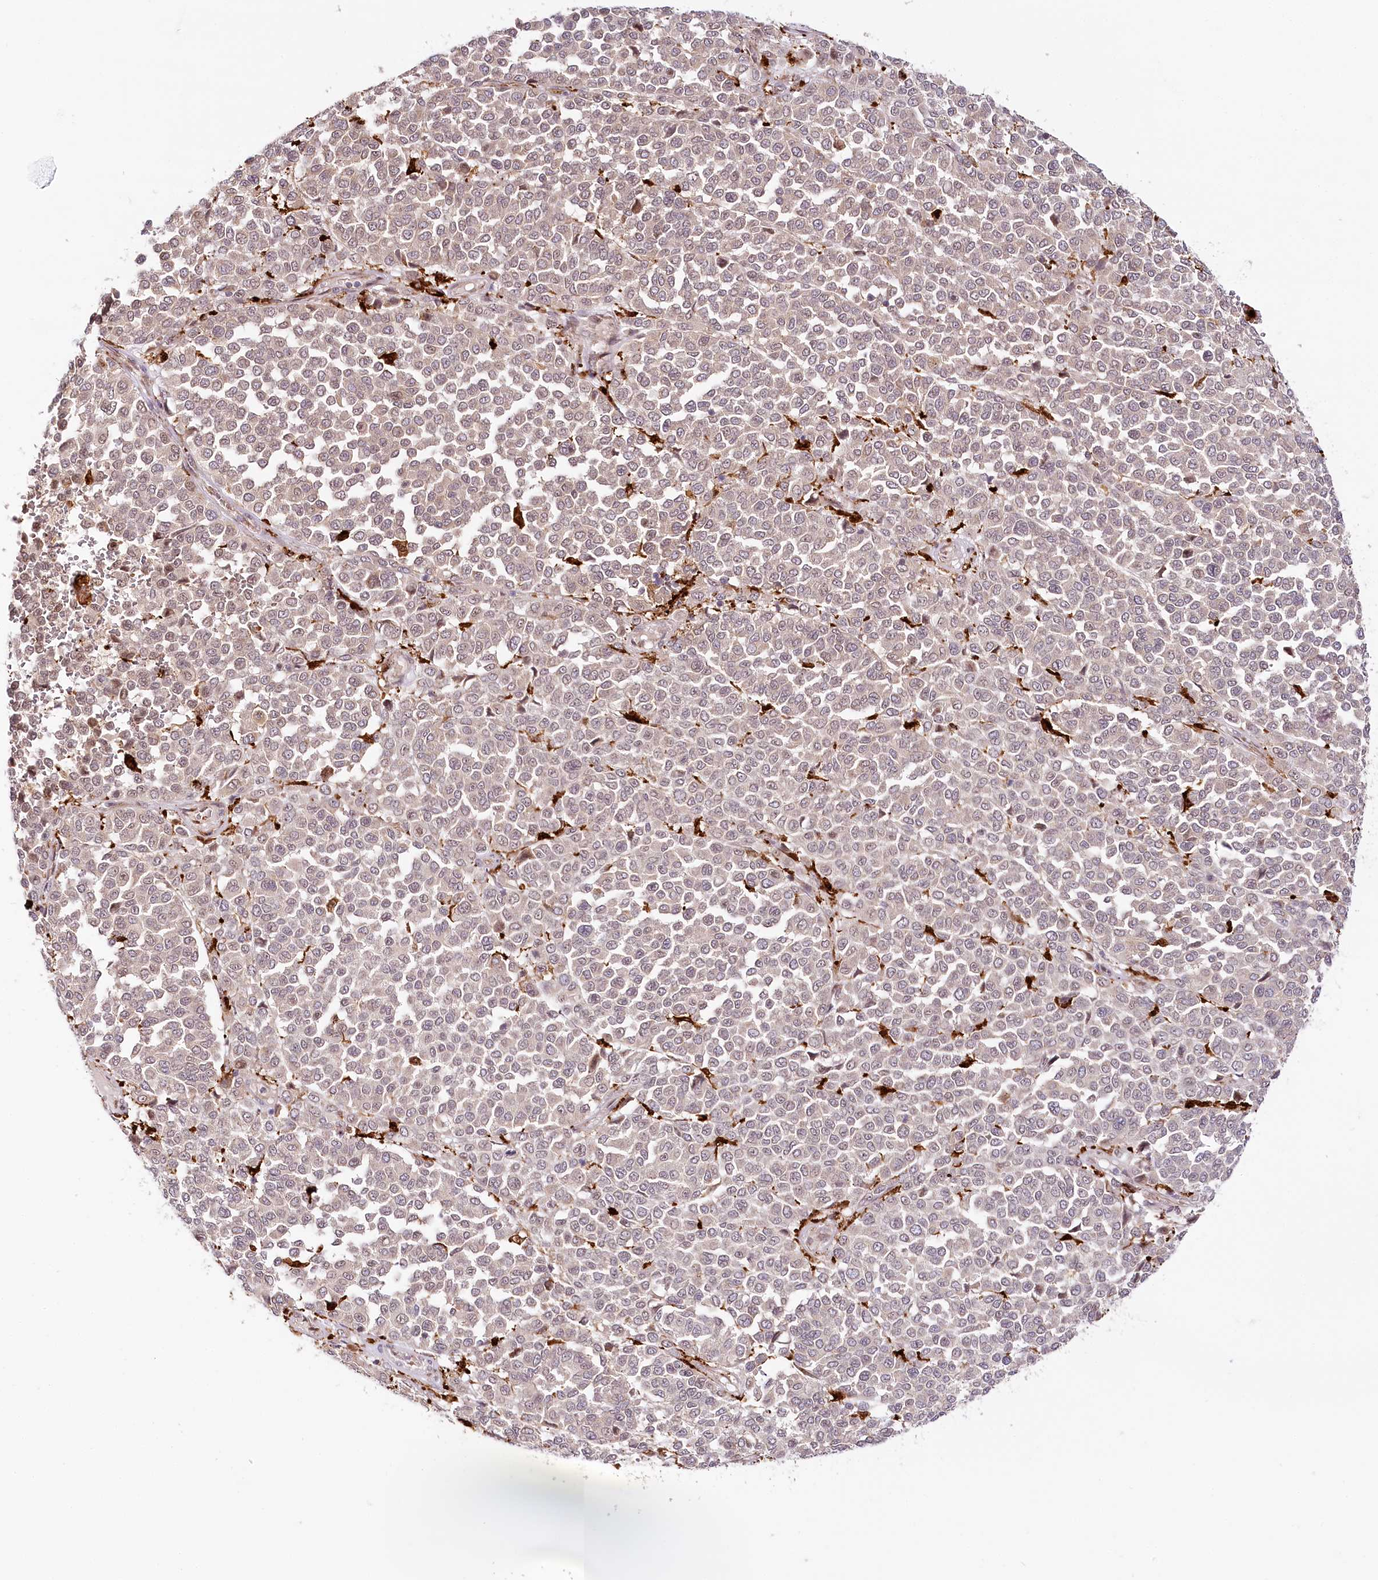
{"staining": {"intensity": "weak", "quantity": "<25%", "location": "cytoplasmic/membranous,nuclear"}, "tissue": "melanoma", "cell_type": "Tumor cells", "image_type": "cancer", "snomed": [{"axis": "morphology", "description": "Malignant melanoma, Metastatic site"}, {"axis": "topography", "description": "Pancreas"}], "caption": "Tumor cells show no significant protein expression in melanoma. The staining is performed using DAB (3,3'-diaminobenzidine) brown chromogen with nuclei counter-stained in using hematoxylin.", "gene": "WDR36", "patient": {"sex": "female", "age": 30}}